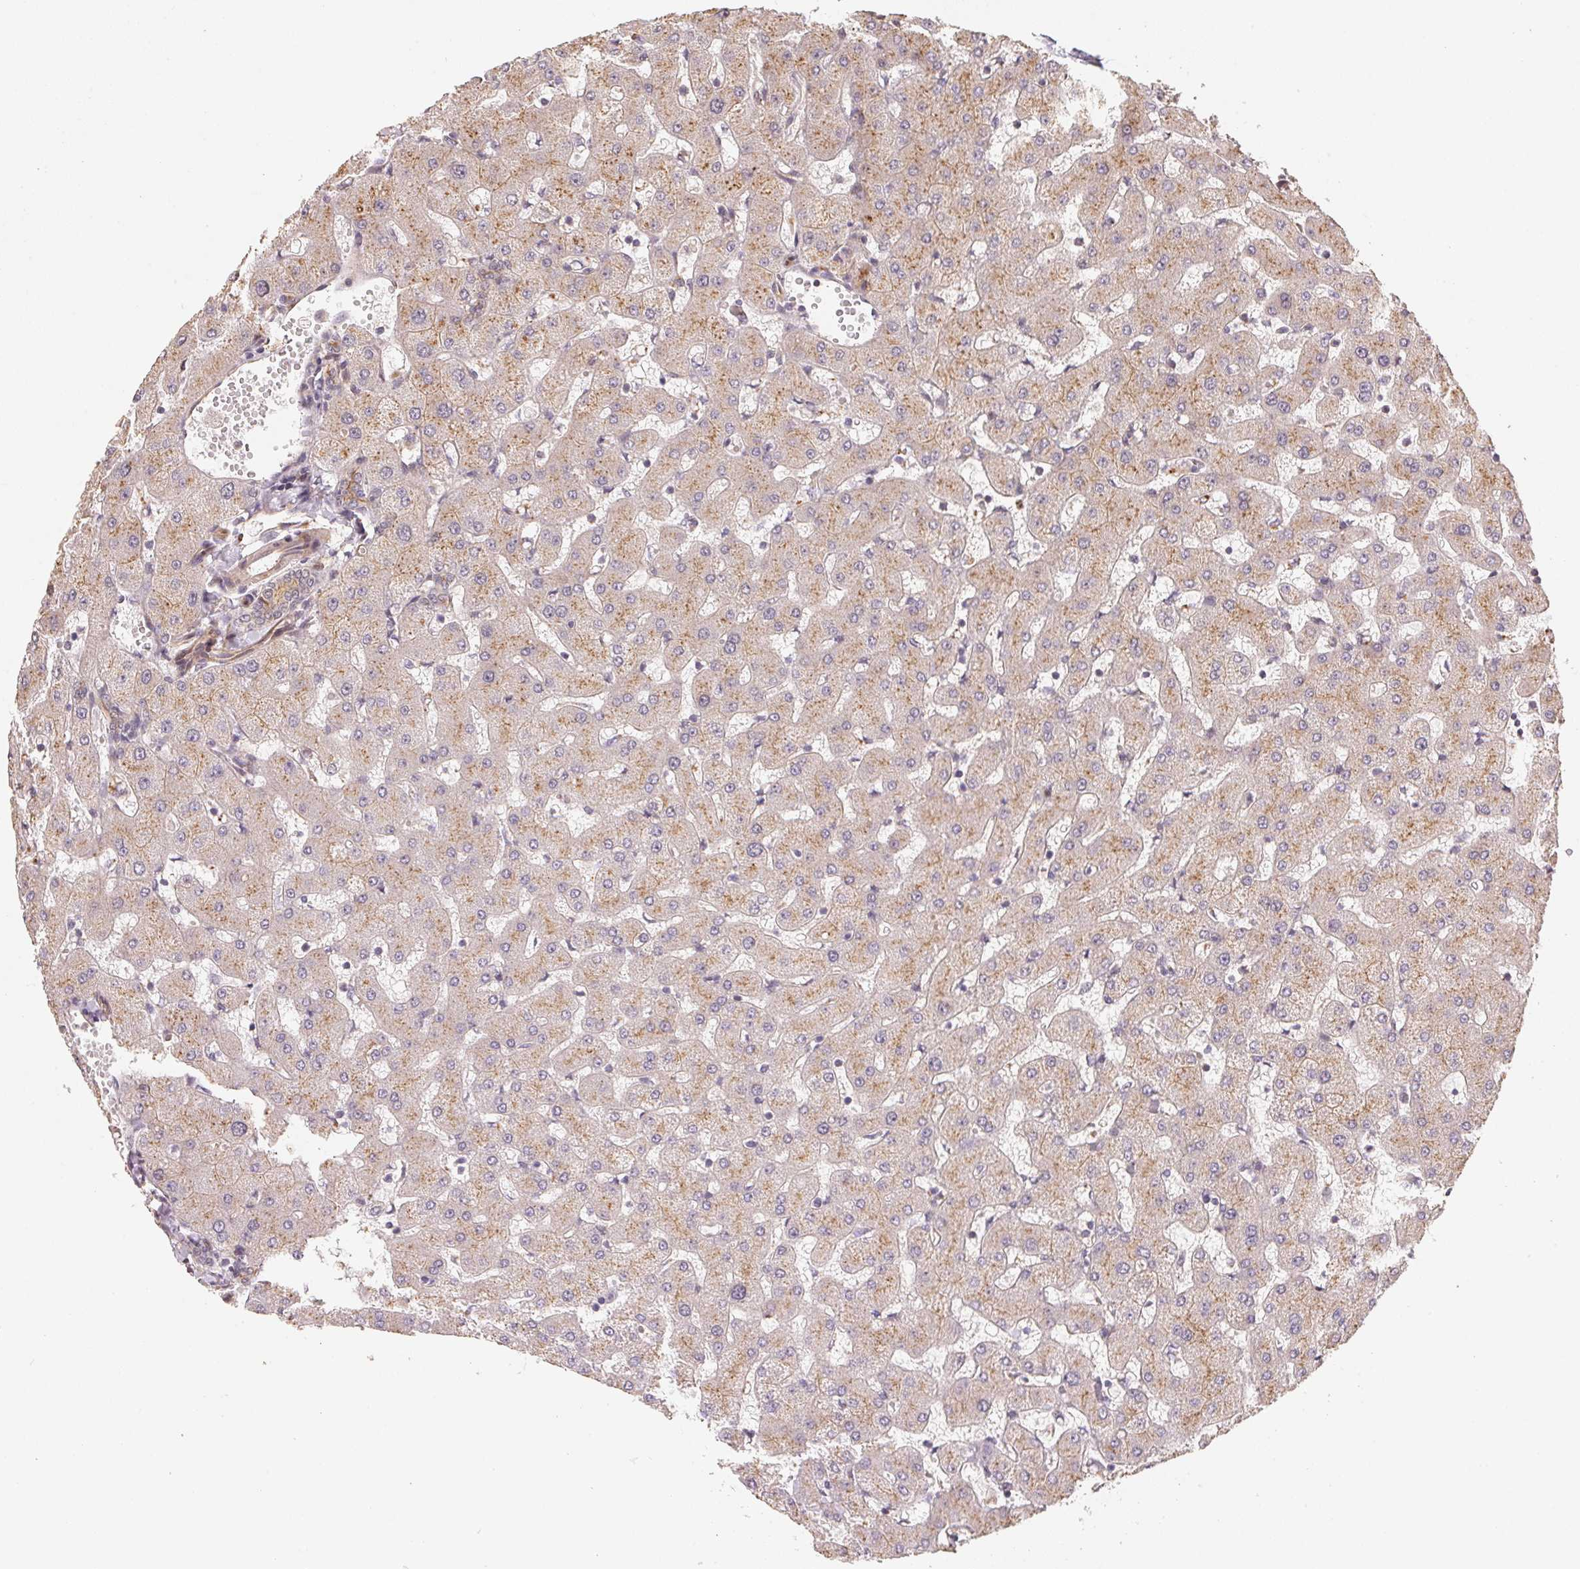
{"staining": {"intensity": "weak", "quantity": "<25%", "location": "cytoplasmic/membranous"}, "tissue": "liver", "cell_type": "Cholangiocytes", "image_type": "normal", "snomed": [{"axis": "morphology", "description": "Normal tissue, NOS"}, {"axis": "topography", "description": "Liver"}], "caption": "Immunohistochemistry photomicrograph of normal liver: liver stained with DAB shows no significant protein staining in cholangiocytes.", "gene": "TMEM222", "patient": {"sex": "female", "age": 63}}